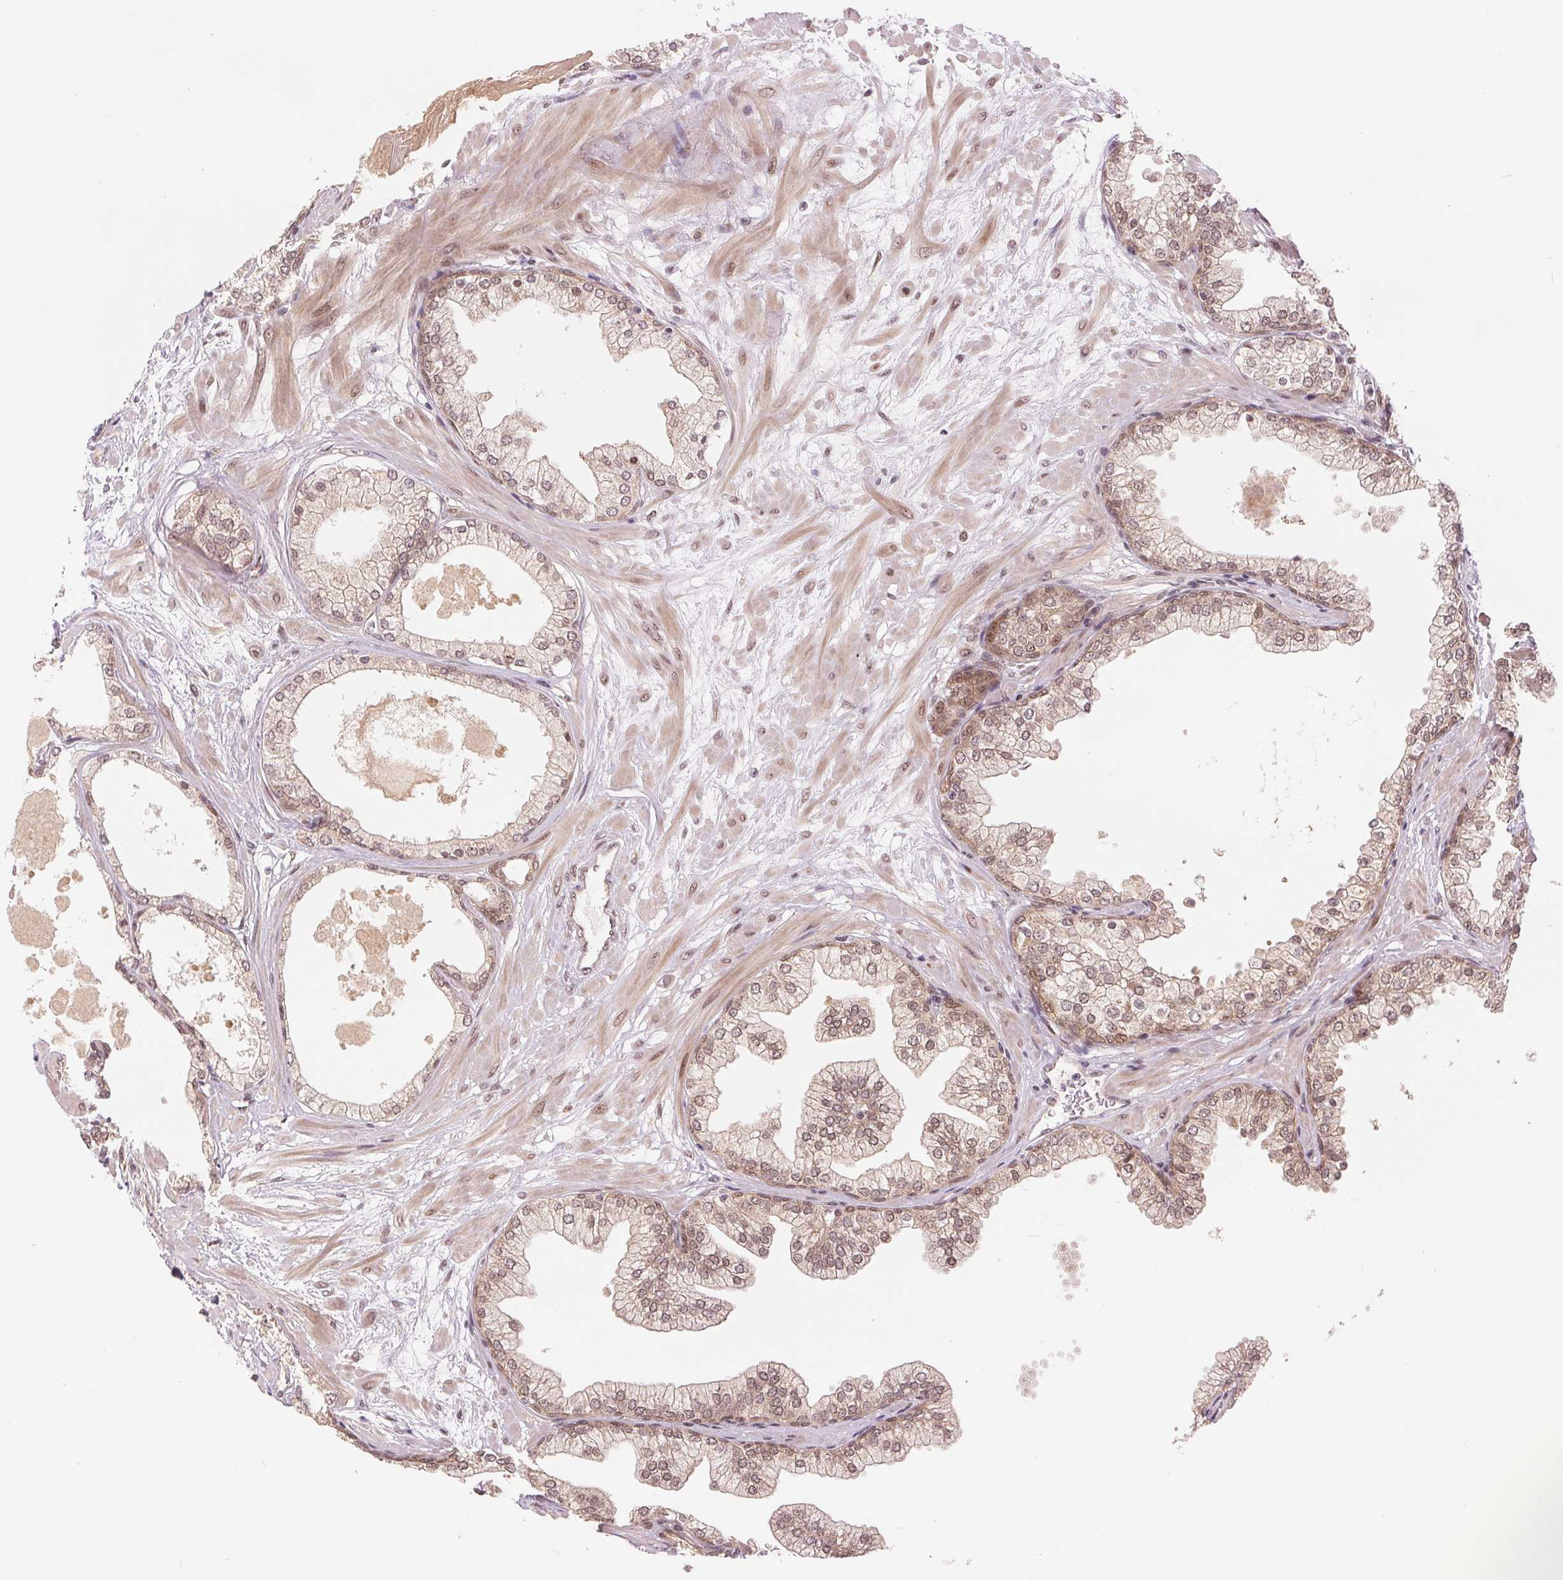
{"staining": {"intensity": "moderate", "quantity": ">75%", "location": "cytoplasmic/membranous,nuclear"}, "tissue": "prostate", "cell_type": "Glandular cells", "image_type": "normal", "snomed": [{"axis": "morphology", "description": "Normal tissue, NOS"}, {"axis": "topography", "description": "Prostate"}, {"axis": "topography", "description": "Peripheral nerve tissue"}], "caption": "Immunohistochemical staining of normal human prostate demonstrates moderate cytoplasmic/membranous,nuclear protein expression in about >75% of glandular cells. The staining is performed using DAB (3,3'-diaminobenzidine) brown chromogen to label protein expression. The nuclei are counter-stained blue using hematoxylin.", "gene": "ERI3", "patient": {"sex": "male", "age": 61}}